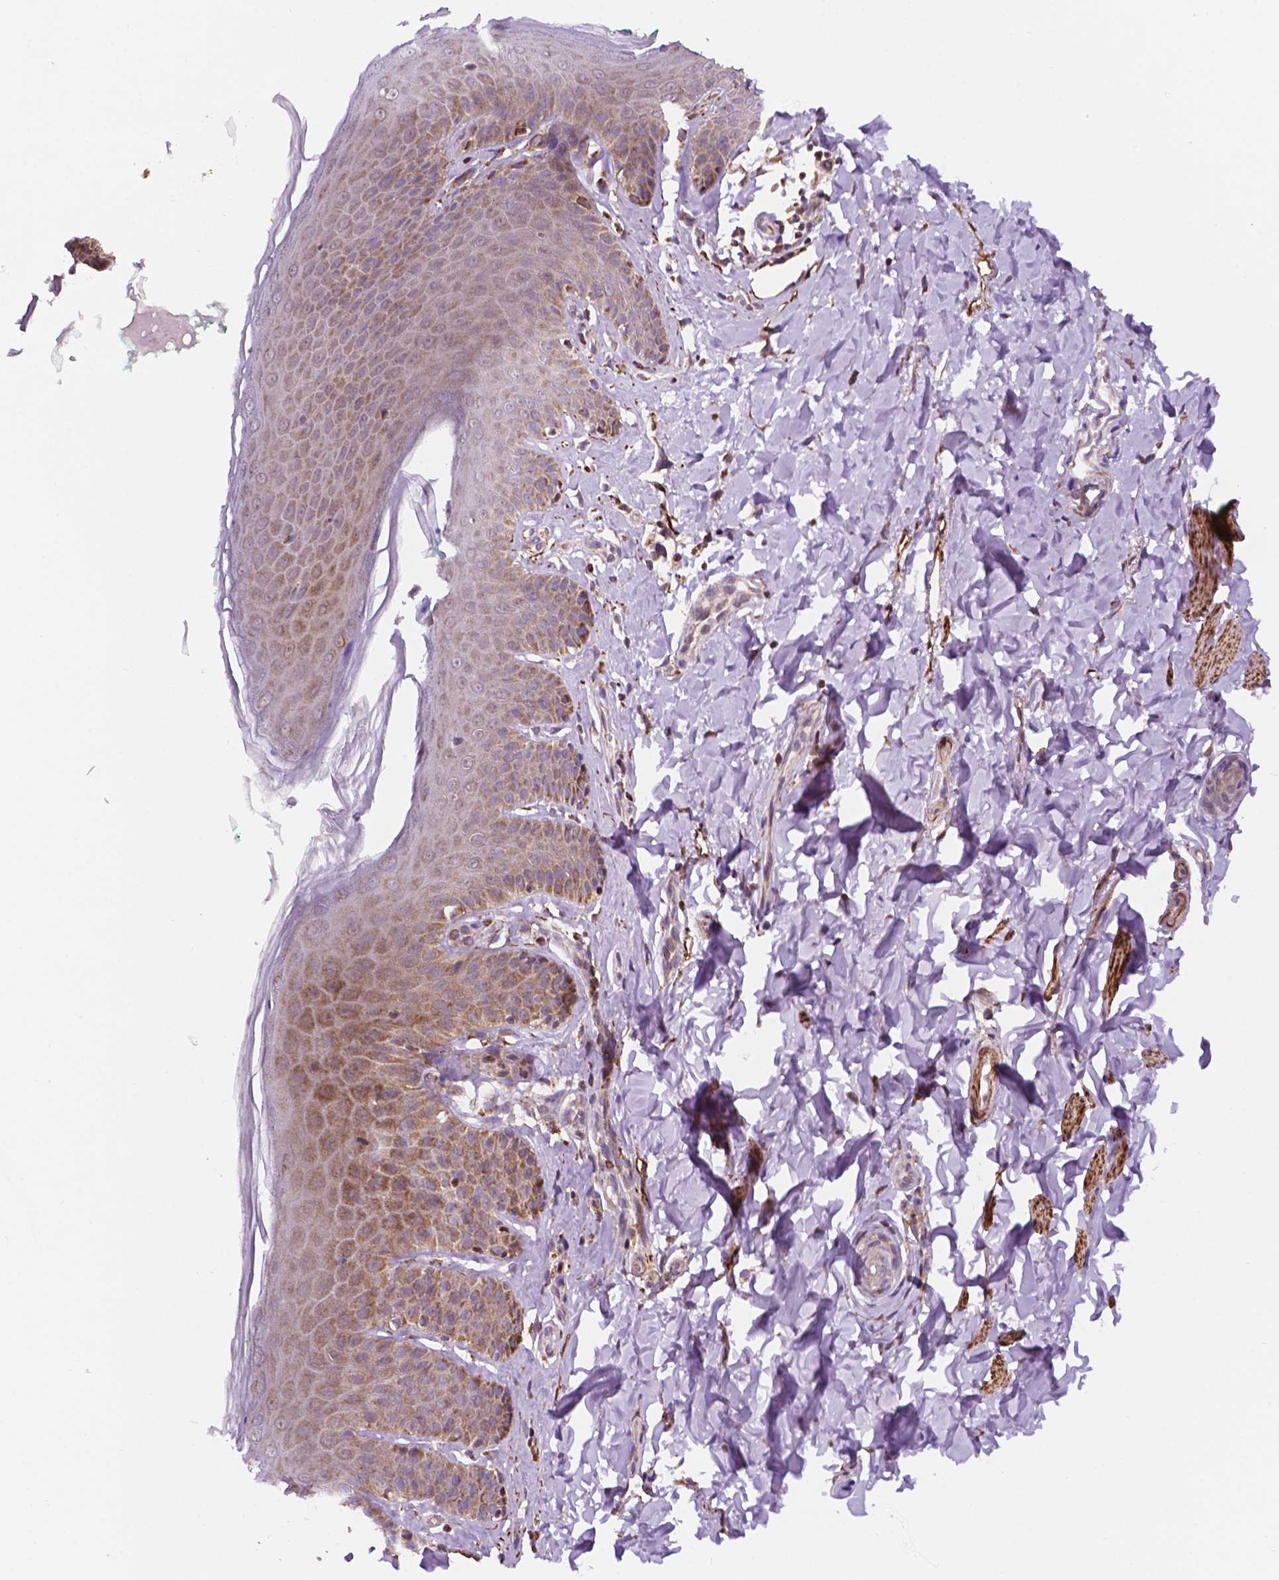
{"staining": {"intensity": "moderate", "quantity": ">75%", "location": "cytoplasmic/membranous"}, "tissue": "skin", "cell_type": "Epidermal cells", "image_type": "normal", "snomed": [{"axis": "morphology", "description": "Normal tissue, NOS"}, {"axis": "topography", "description": "Vulva"}, {"axis": "topography", "description": "Peripheral nerve tissue"}], "caption": "Immunohistochemical staining of benign skin exhibits >75% levels of moderate cytoplasmic/membranous protein expression in approximately >75% of epidermal cells. Nuclei are stained in blue.", "gene": "GEMIN4", "patient": {"sex": "female", "age": 66}}